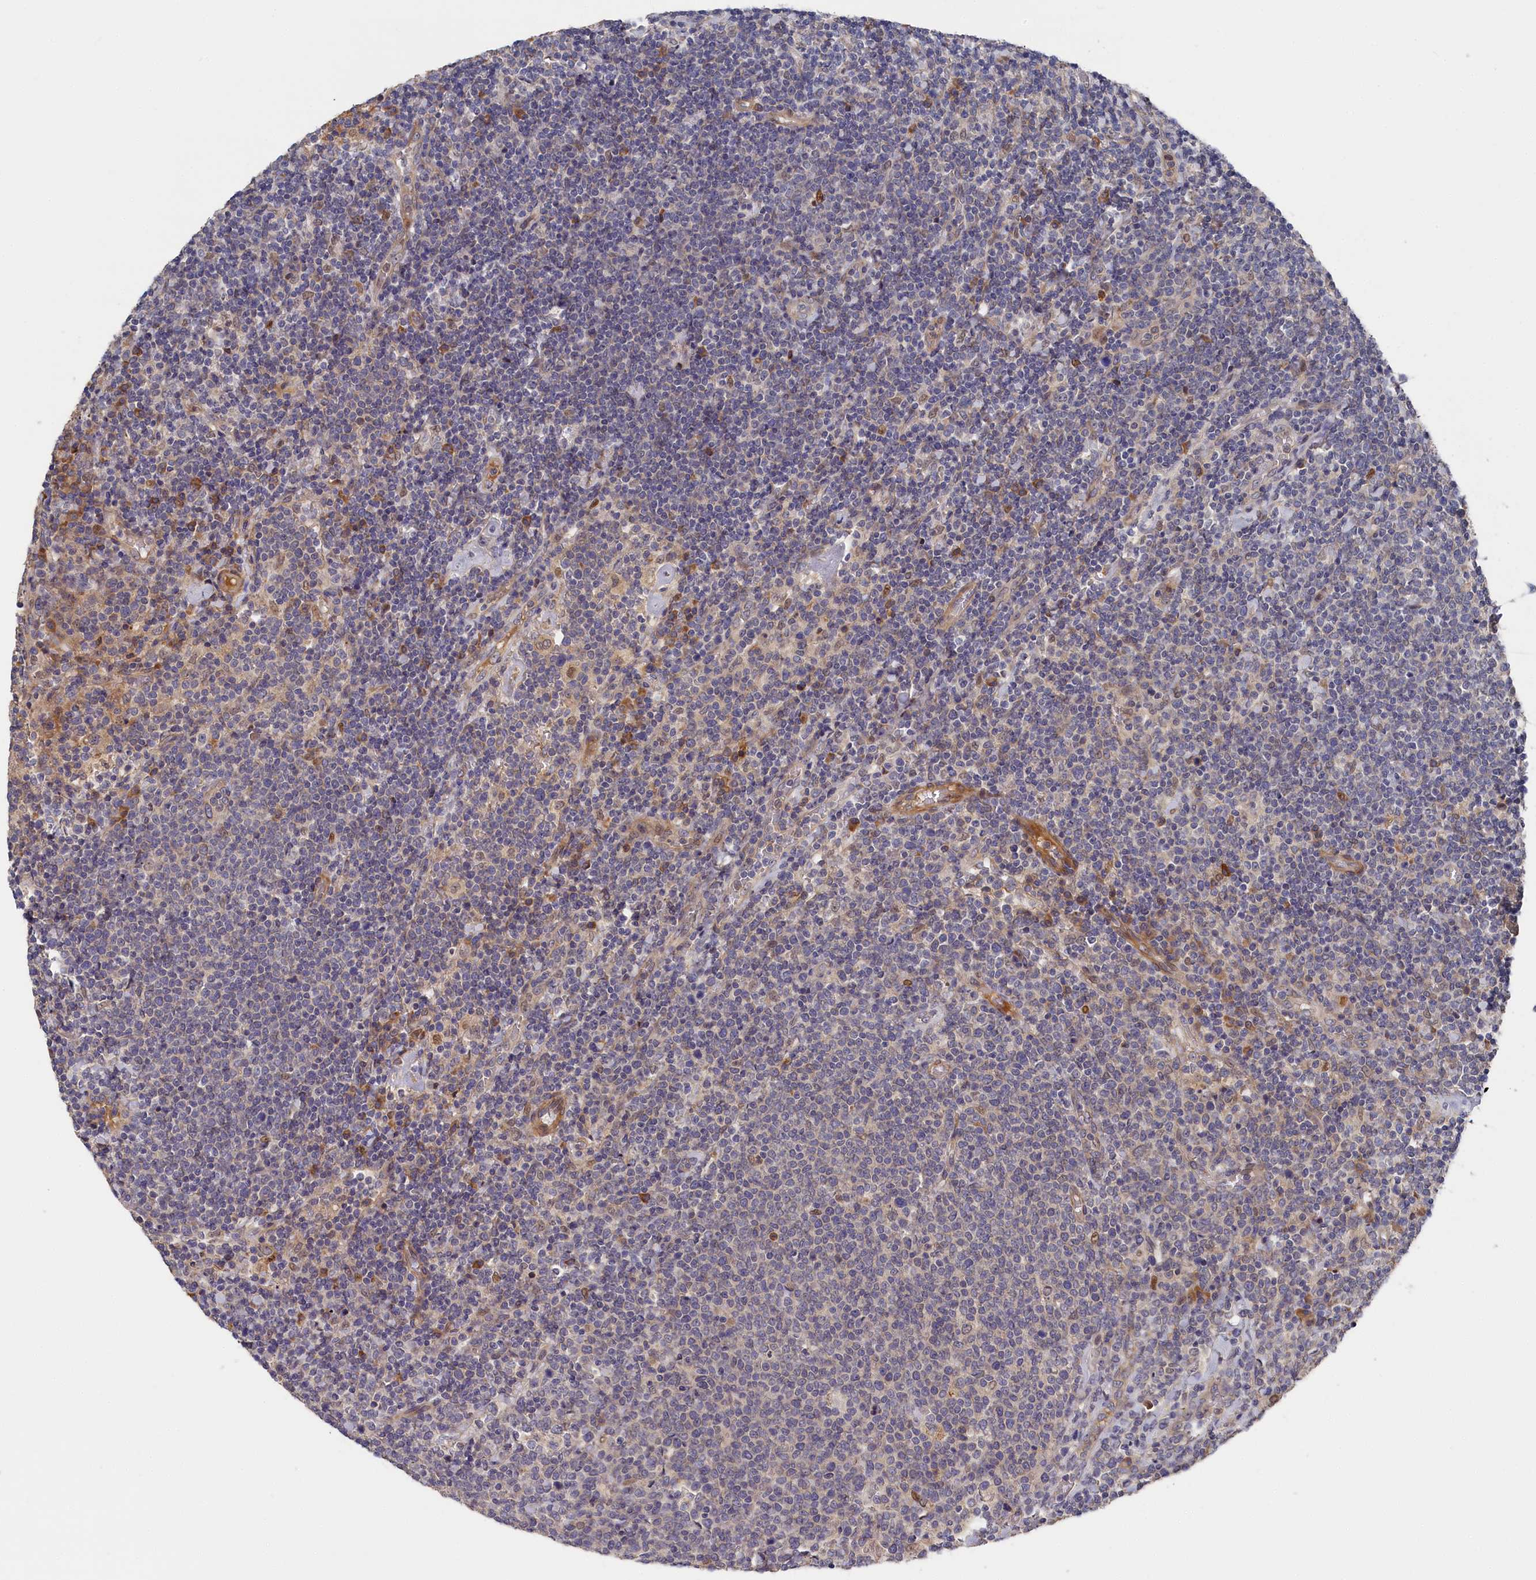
{"staining": {"intensity": "negative", "quantity": "none", "location": "none"}, "tissue": "lymphoma", "cell_type": "Tumor cells", "image_type": "cancer", "snomed": [{"axis": "morphology", "description": "Malignant lymphoma, non-Hodgkin's type, High grade"}, {"axis": "topography", "description": "Lymph node"}], "caption": "Immunohistochemical staining of high-grade malignant lymphoma, non-Hodgkin's type demonstrates no significant staining in tumor cells.", "gene": "CYB5D2", "patient": {"sex": "male", "age": 61}}